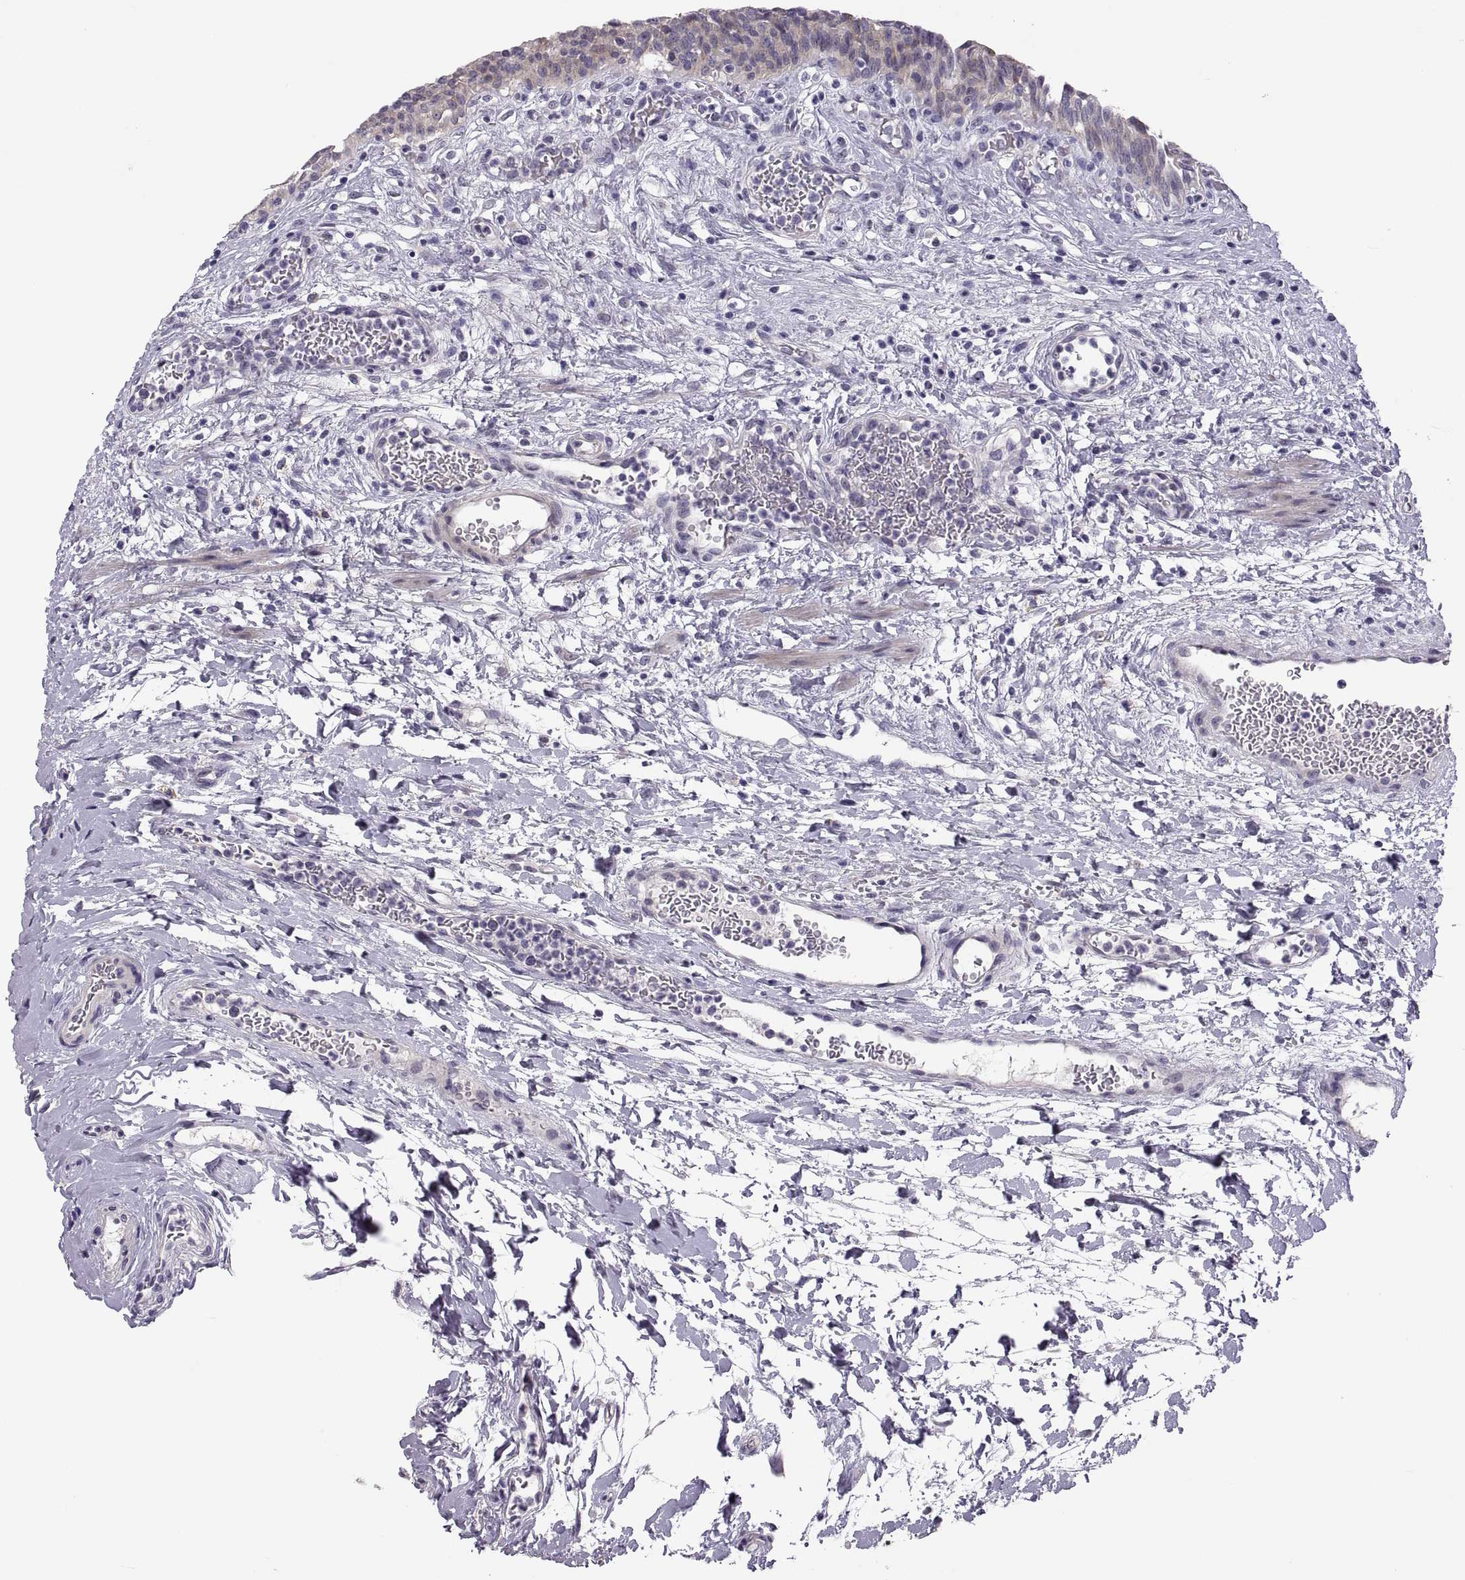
{"staining": {"intensity": "weak", "quantity": "<25%", "location": "cytoplasmic/membranous"}, "tissue": "urinary bladder", "cell_type": "Urothelial cells", "image_type": "normal", "snomed": [{"axis": "morphology", "description": "Normal tissue, NOS"}, {"axis": "topography", "description": "Urinary bladder"}], "caption": "This is an immunohistochemistry (IHC) micrograph of benign urinary bladder. There is no expression in urothelial cells.", "gene": "VSX2", "patient": {"sex": "male", "age": 73}}